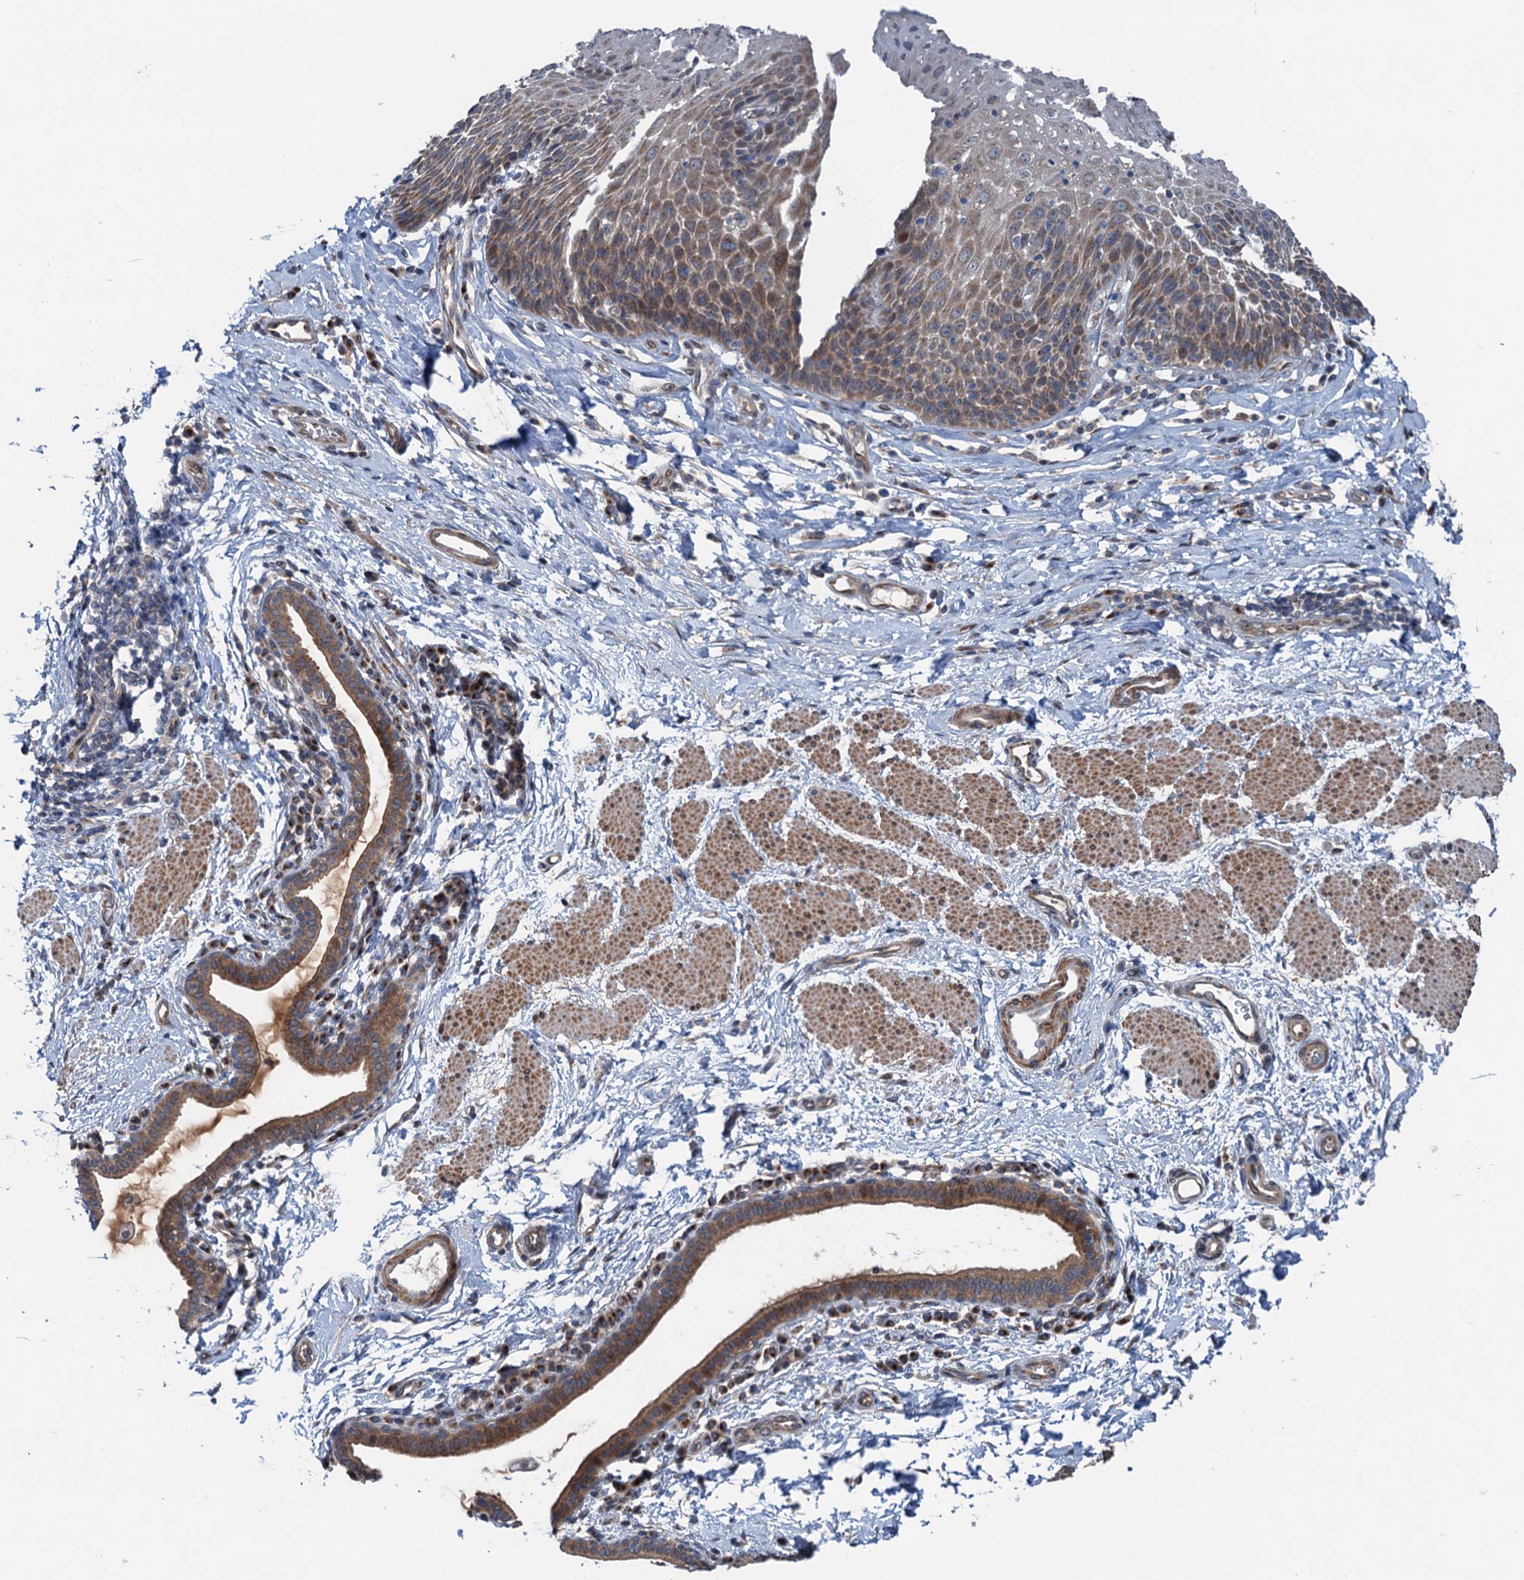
{"staining": {"intensity": "moderate", "quantity": "25%-75%", "location": "cytoplasmic/membranous,nuclear"}, "tissue": "esophagus", "cell_type": "Squamous epithelial cells", "image_type": "normal", "snomed": [{"axis": "morphology", "description": "Normal tissue, NOS"}, {"axis": "topography", "description": "Esophagus"}], "caption": "The micrograph reveals immunohistochemical staining of unremarkable esophagus. There is moderate cytoplasmic/membranous,nuclear positivity is appreciated in about 25%-75% of squamous epithelial cells.", "gene": "DYNC2I2", "patient": {"sex": "female", "age": 61}}